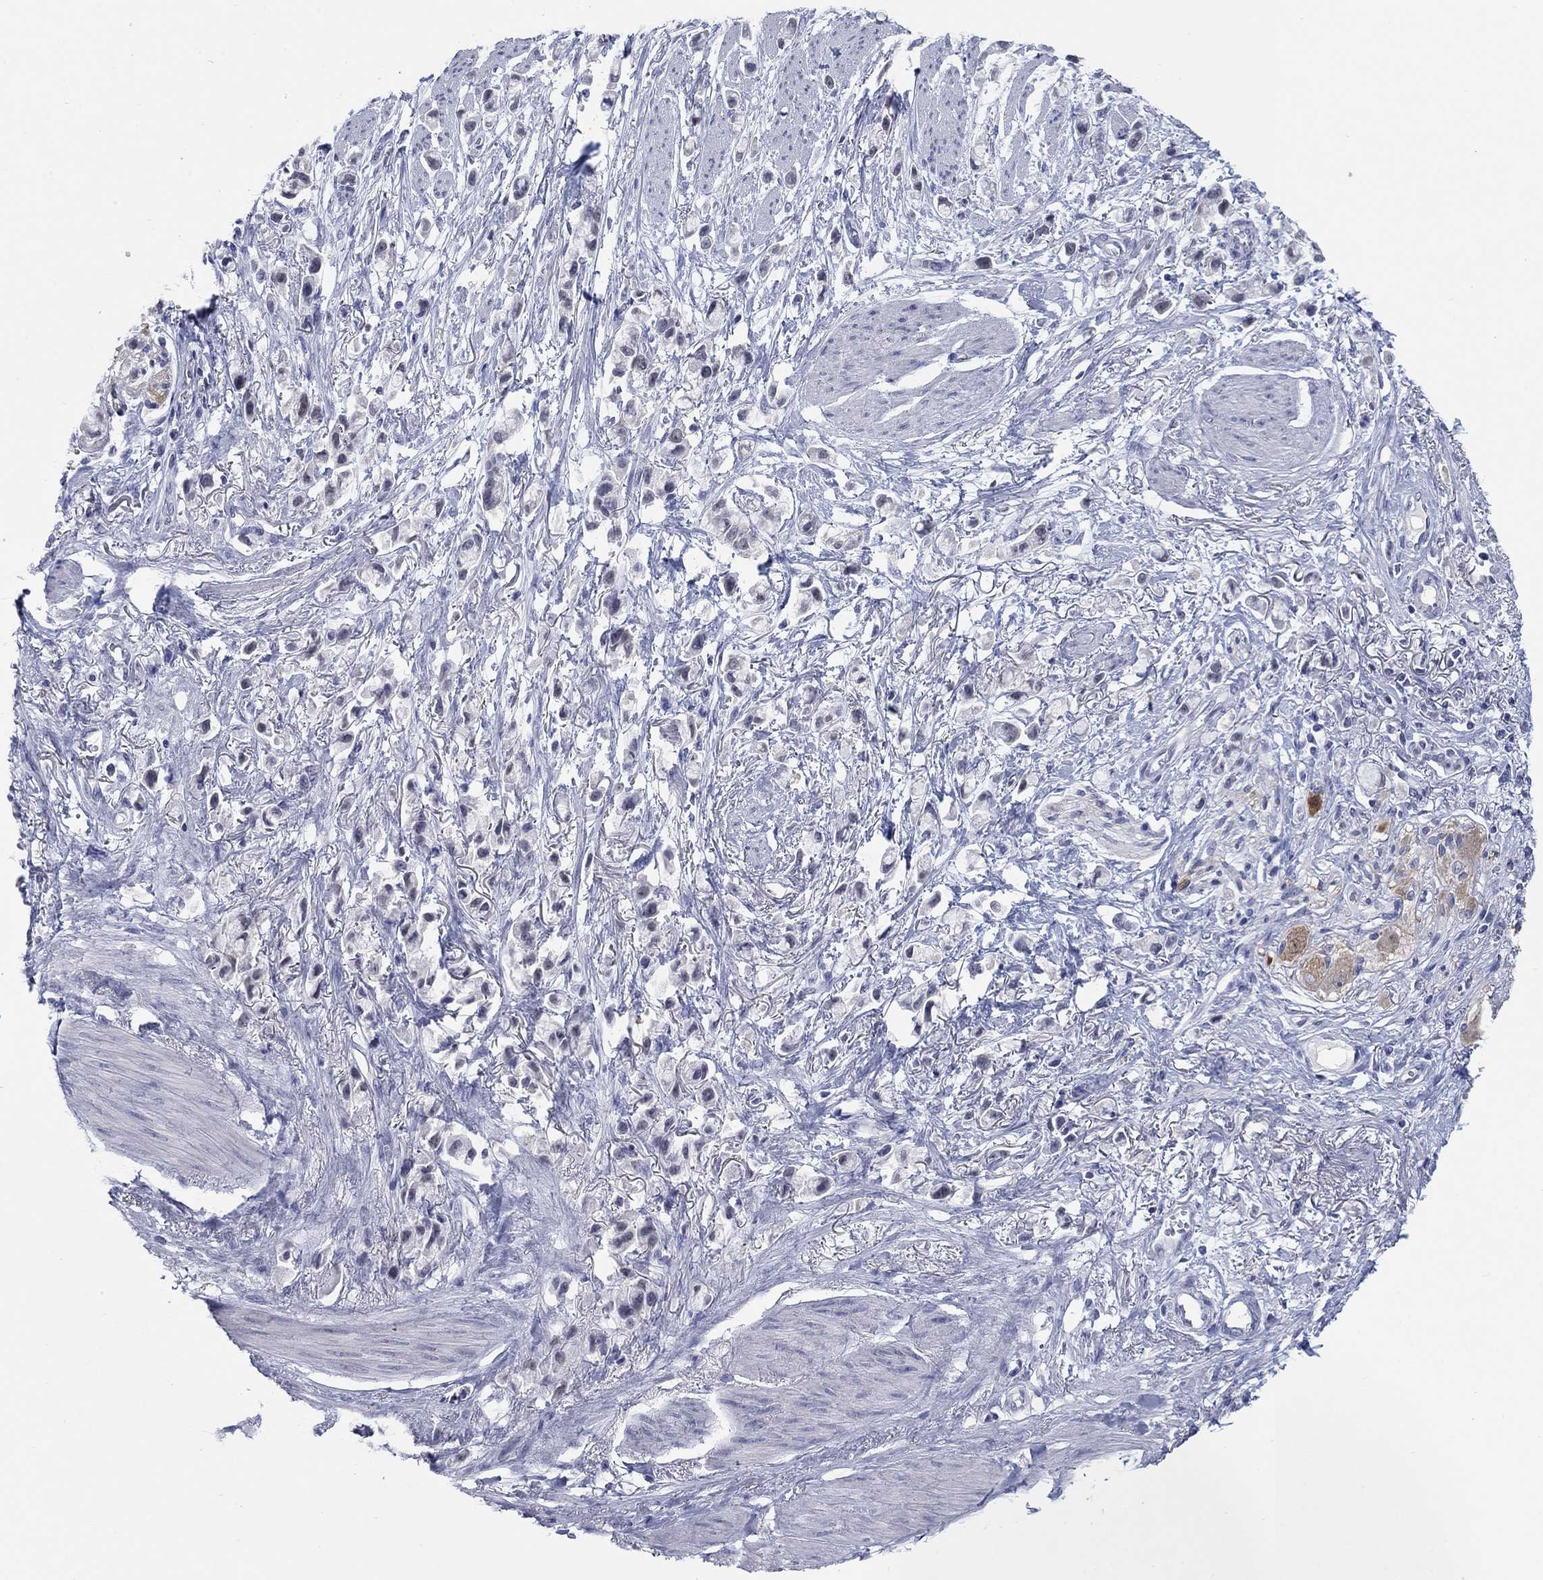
{"staining": {"intensity": "negative", "quantity": "none", "location": "none"}, "tissue": "stomach cancer", "cell_type": "Tumor cells", "image_type": "cancer", "snomed": [{"axis": "morphology", "description": "Adenocarcinoma, NOS"}, {"axis": "topography", "description": "Stomach"}], "caption": "A histopathology image of stomach cancer stained for a protein displays no brown staining in tumor cells.", "gene": "ATP6V1G2", "patient": {"sex": "female", "age": 81}}